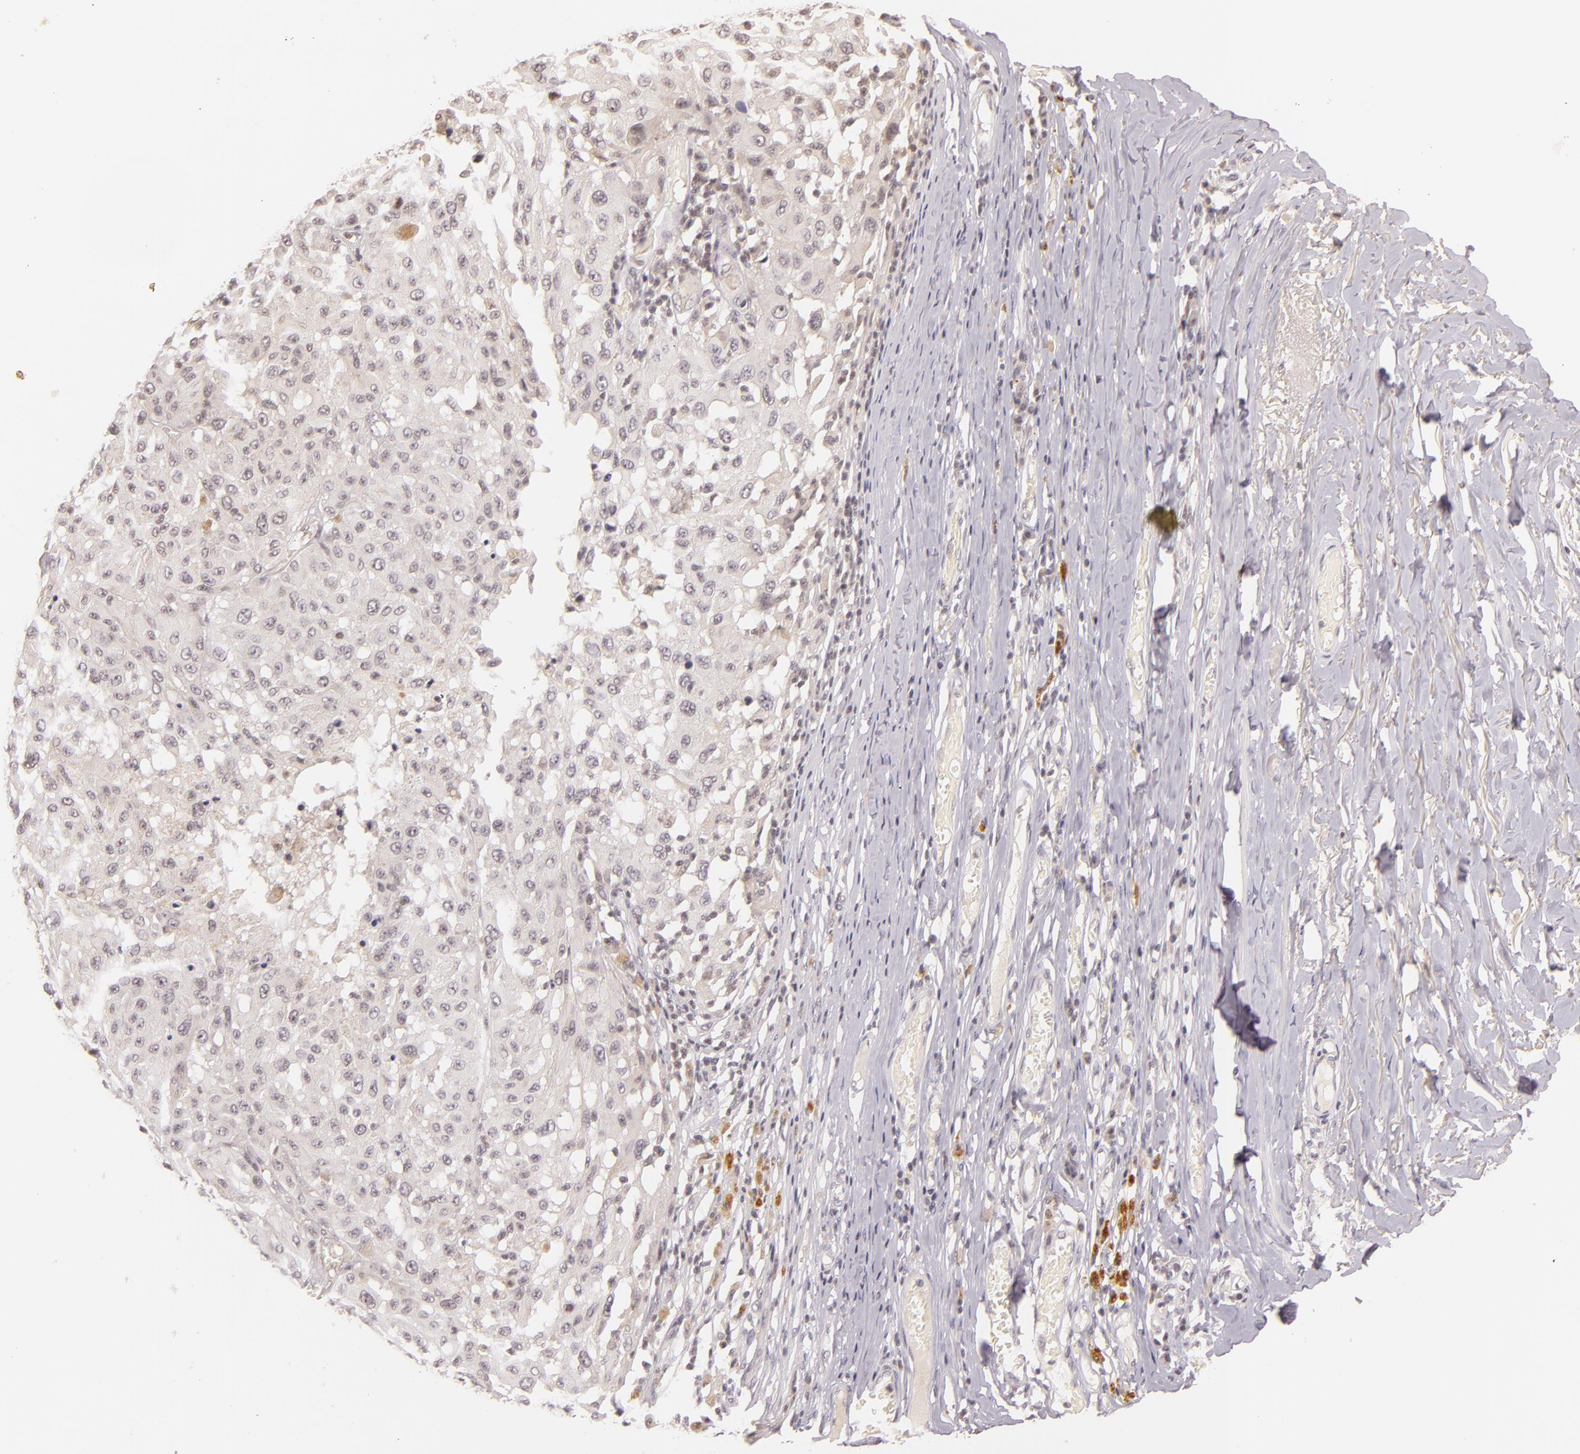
{"staining": {"intensity": "negative", "quantity": "none", "location": "none"}, "tissue": "melanoma", "cell_type": "Tumor cells", "image_type": "cancer", "snomed": [{"axis": "morphology", "description": "Malignant melanoma, NOS"}, {"axis": "topography", "description": "Skin"}], "caption": "Immunohistochemistry histopathology image of neoplastic tissue: malignant melanoma stained with DAB (3,3'-diaminobenzidine) exhibits no significant protein expression in tumor cells.", "gene": "CASP8", "patient": {"sex": "female", "age": 77}}